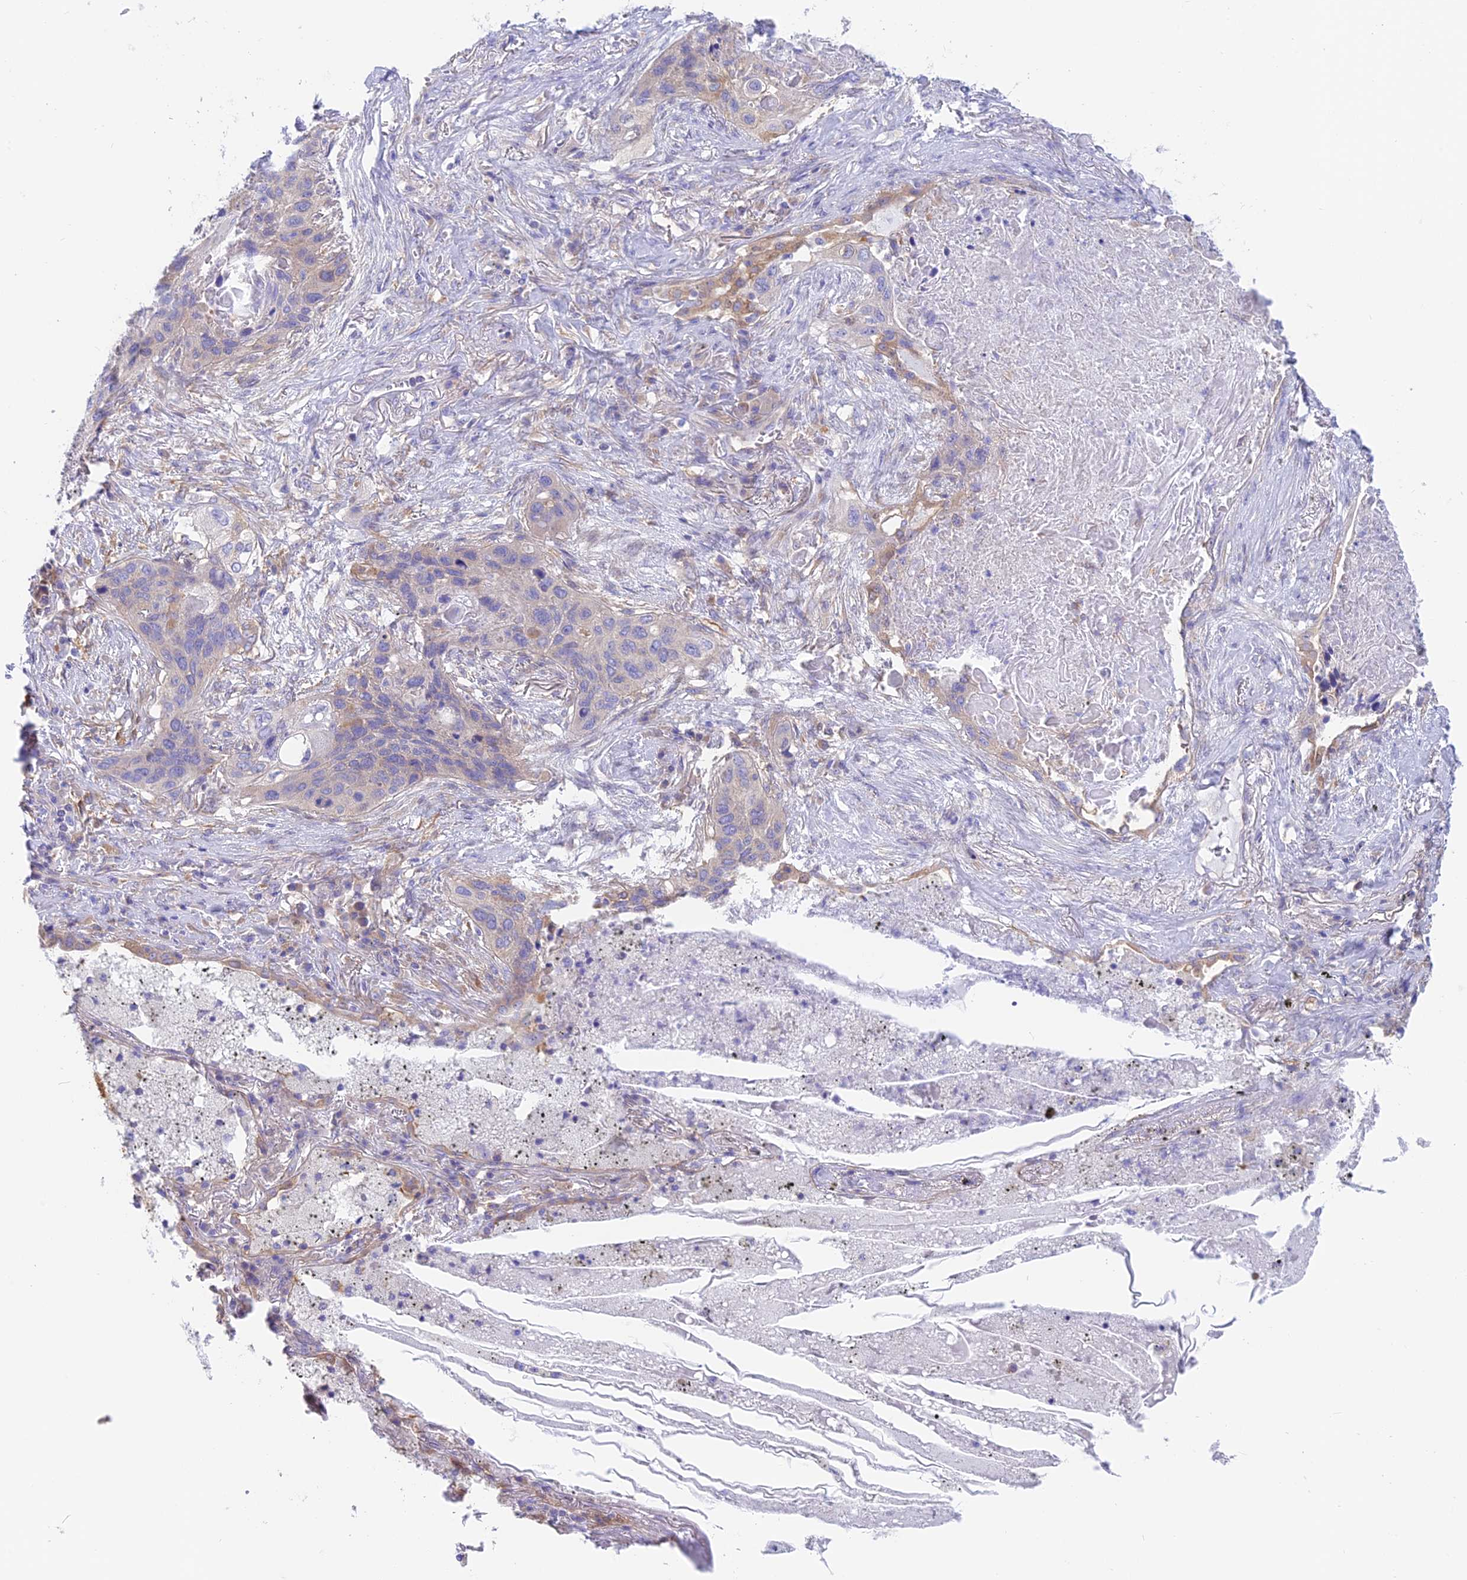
{"staining": {"intensity": "negative", "quantity": "none", "location": "none"}, "tissue": "lung cancer", "cell_type": "Tumor cells", "image_type": "cancer", "snomed": [{"axis": "morphology", "description": "Squamous cell carcinoma, NOS"}, {"axis": "topography", "description": "Lung"}], "caption": "The image demonstrates no significant staining in tumor cells of lung cancer.", "gene": "LZTFL1", "patient": {"sex": "female", "age": 63}}